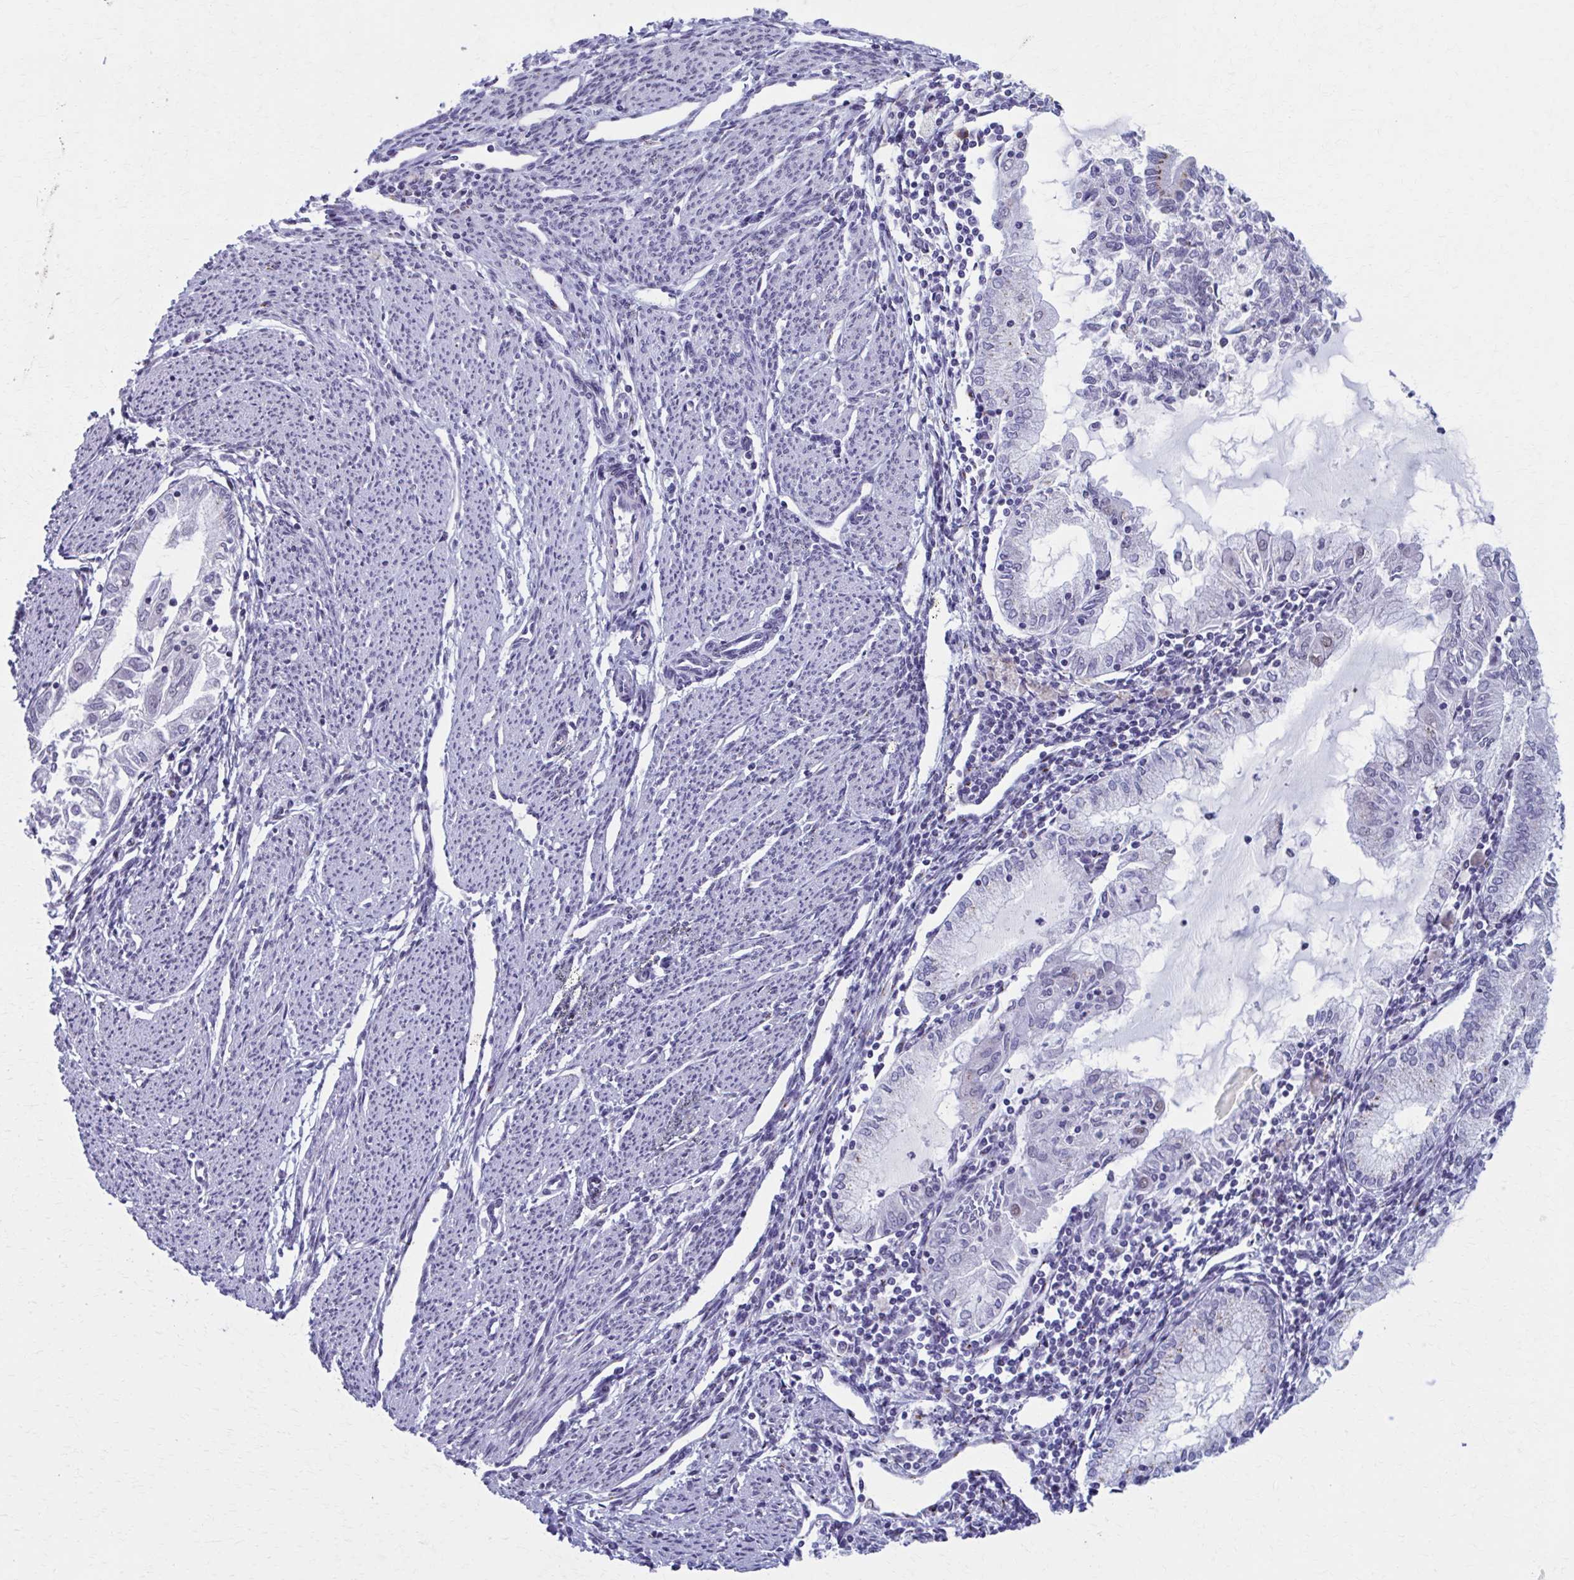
{"staining": {"intensity": "negative", "quantity": "none", "location": "none"}, "tissue": "endometrial cancer", "cell_type": "Tumor cells", "image_type": "cancer", "snomed": [{"axis": "morphology", "description": "Adenocarcinoma, NOS"}, {"axis": "topography", "description": "Endometrium"}], "caption": "IHC of endometrial cancer exhibits no staining in tumor cells. Nuclei are stained in blue.", "gene": "ZNF682", "patient": {"sex": "female", "age": 79}}